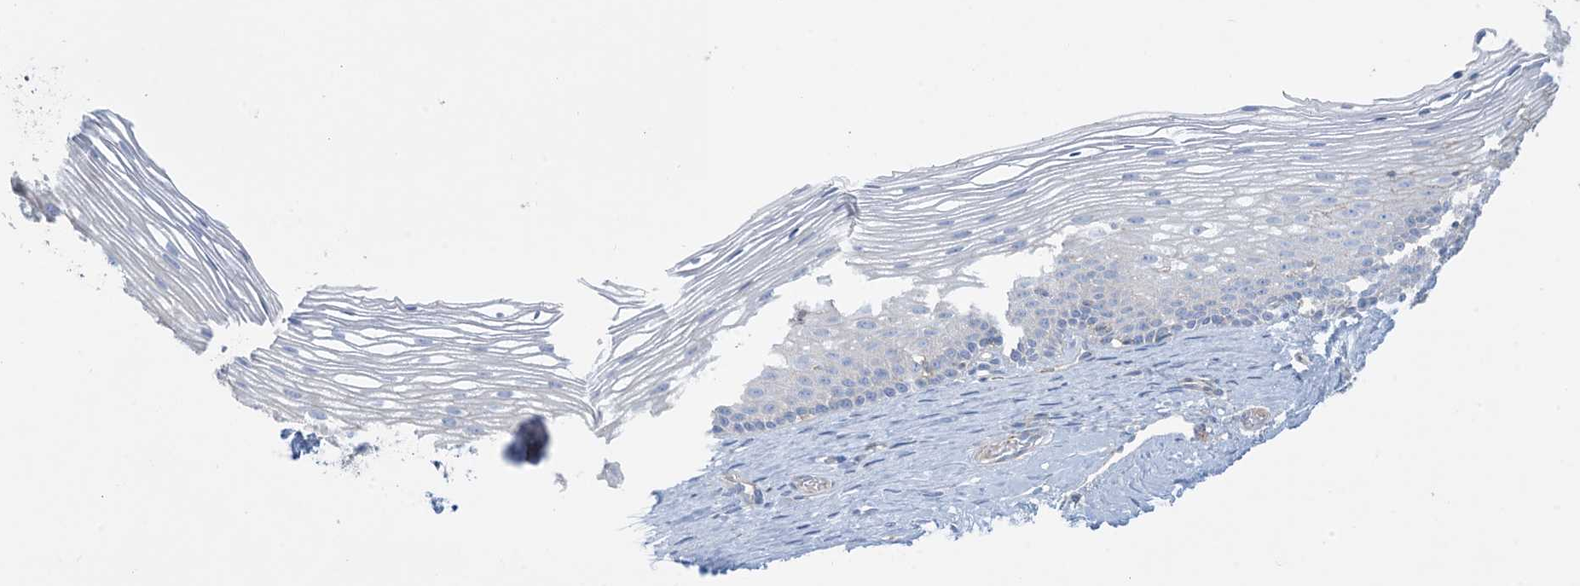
{"staining": {"intensity": "negative", "quantity": "none", "location": "none"}, "tissue": "cervix", "cell_type": "Glandular cells", "image_type": "normal", "snomed": [{"axis": "morphology", "description": "Normal tissue, NOS"}, {"axis": "topography", "description": "Cervix"}], "caption": "DAB (3,3'-diaminobenzidine) immunohistochemical staining of benign human cervix displays no significant expression in glandular cells. (DAB IHC, high magnification).", "gene": "GTF3C2", "patient": {"sex": "female", "age": 33}}